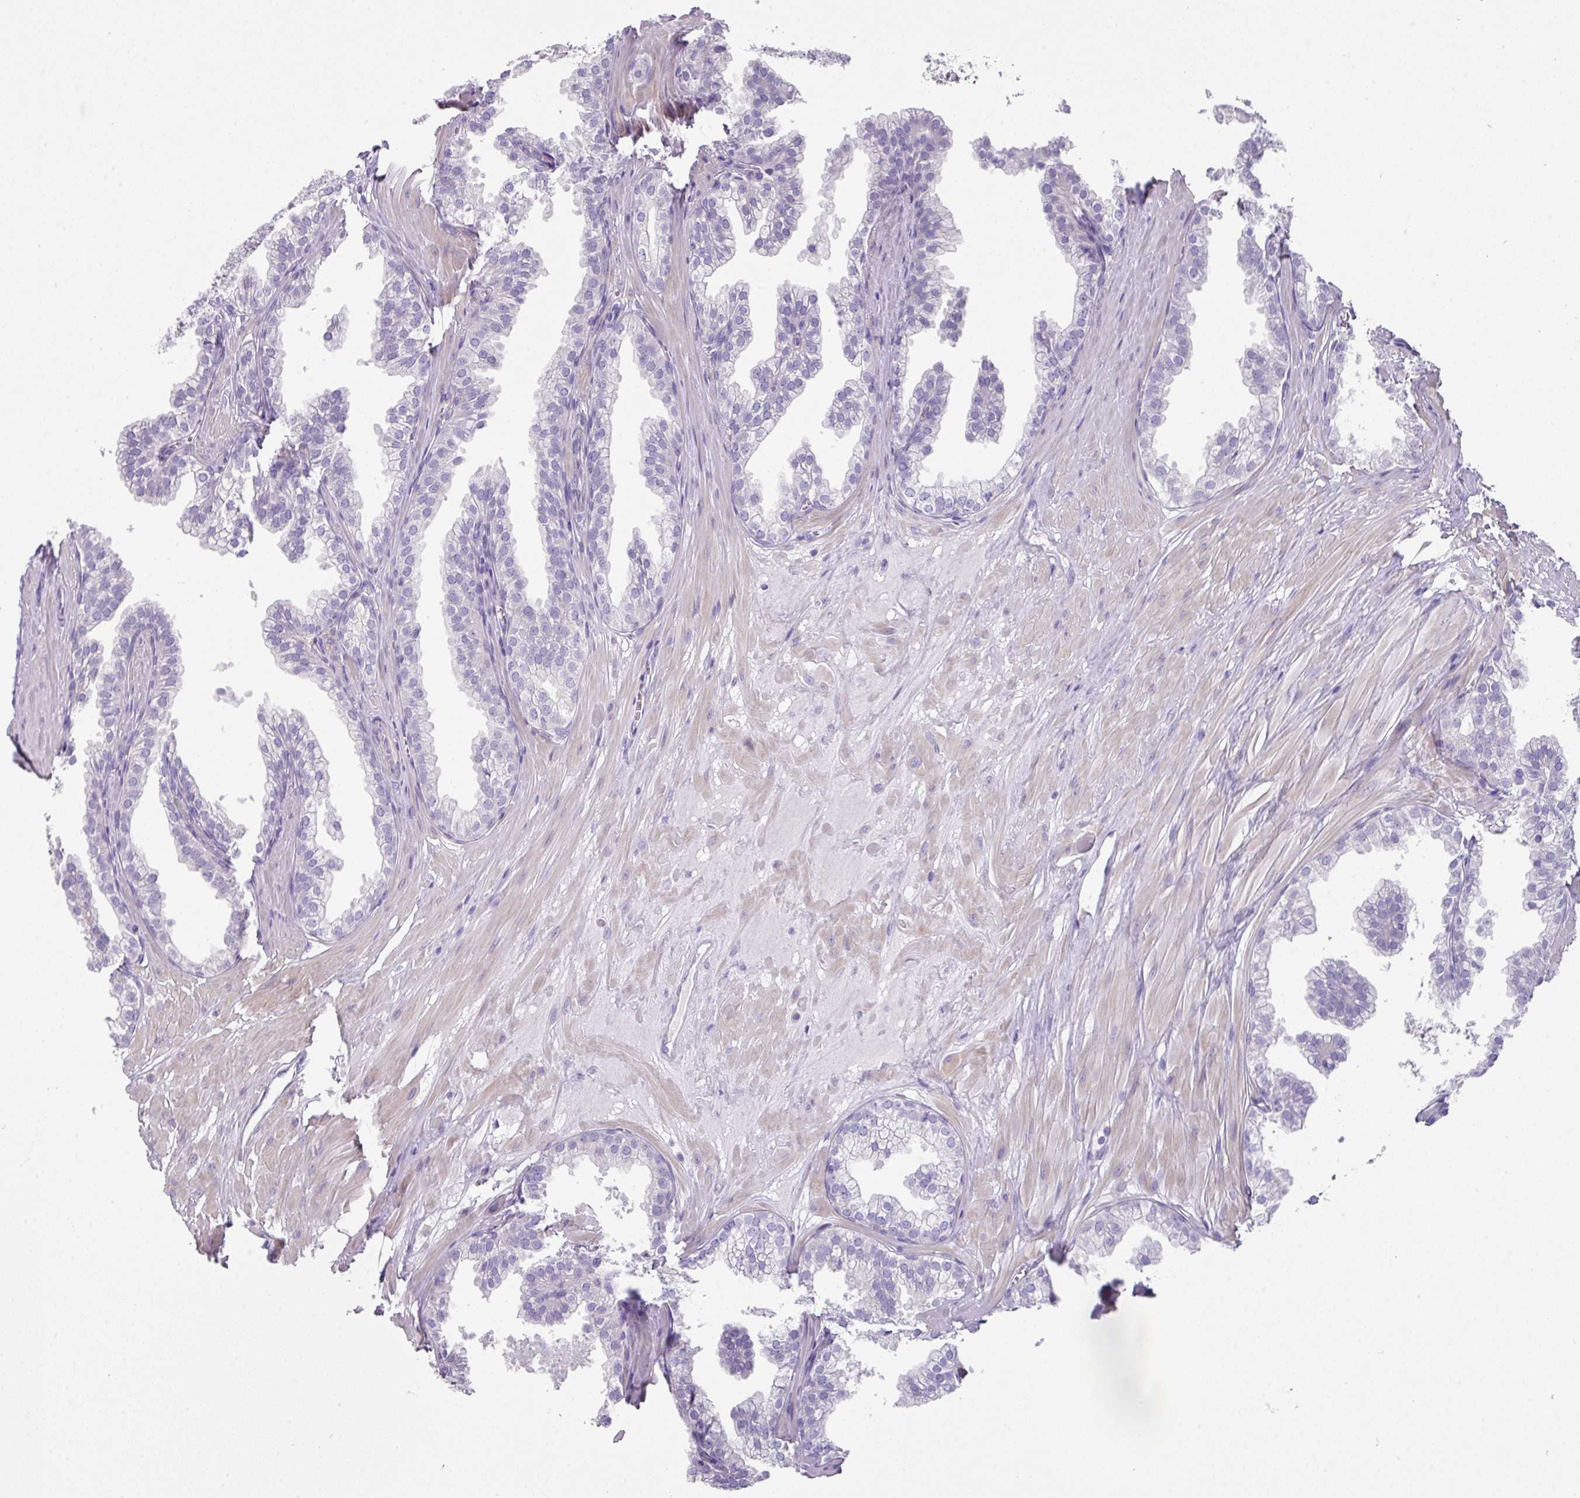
{"staining": {"intensity": "negative", "quantity": "none", "location": "none"}, "tissue": "prostate", "cell_type": "Glandular cells", "image_type": "normal", "snomed": [{"axis": "morphology", "description": "Normal tissue, NOS"}, {"axis": "topography", "description": "Prostate"}, {"axis": "topography", "description": "Peripheral nerve tissue"}], "caption": "The photomicrograph reveals no significant expression in glandular cells of prostate.", "gene": "GLI4", "patient": {"sex": "male", "age": 55}}